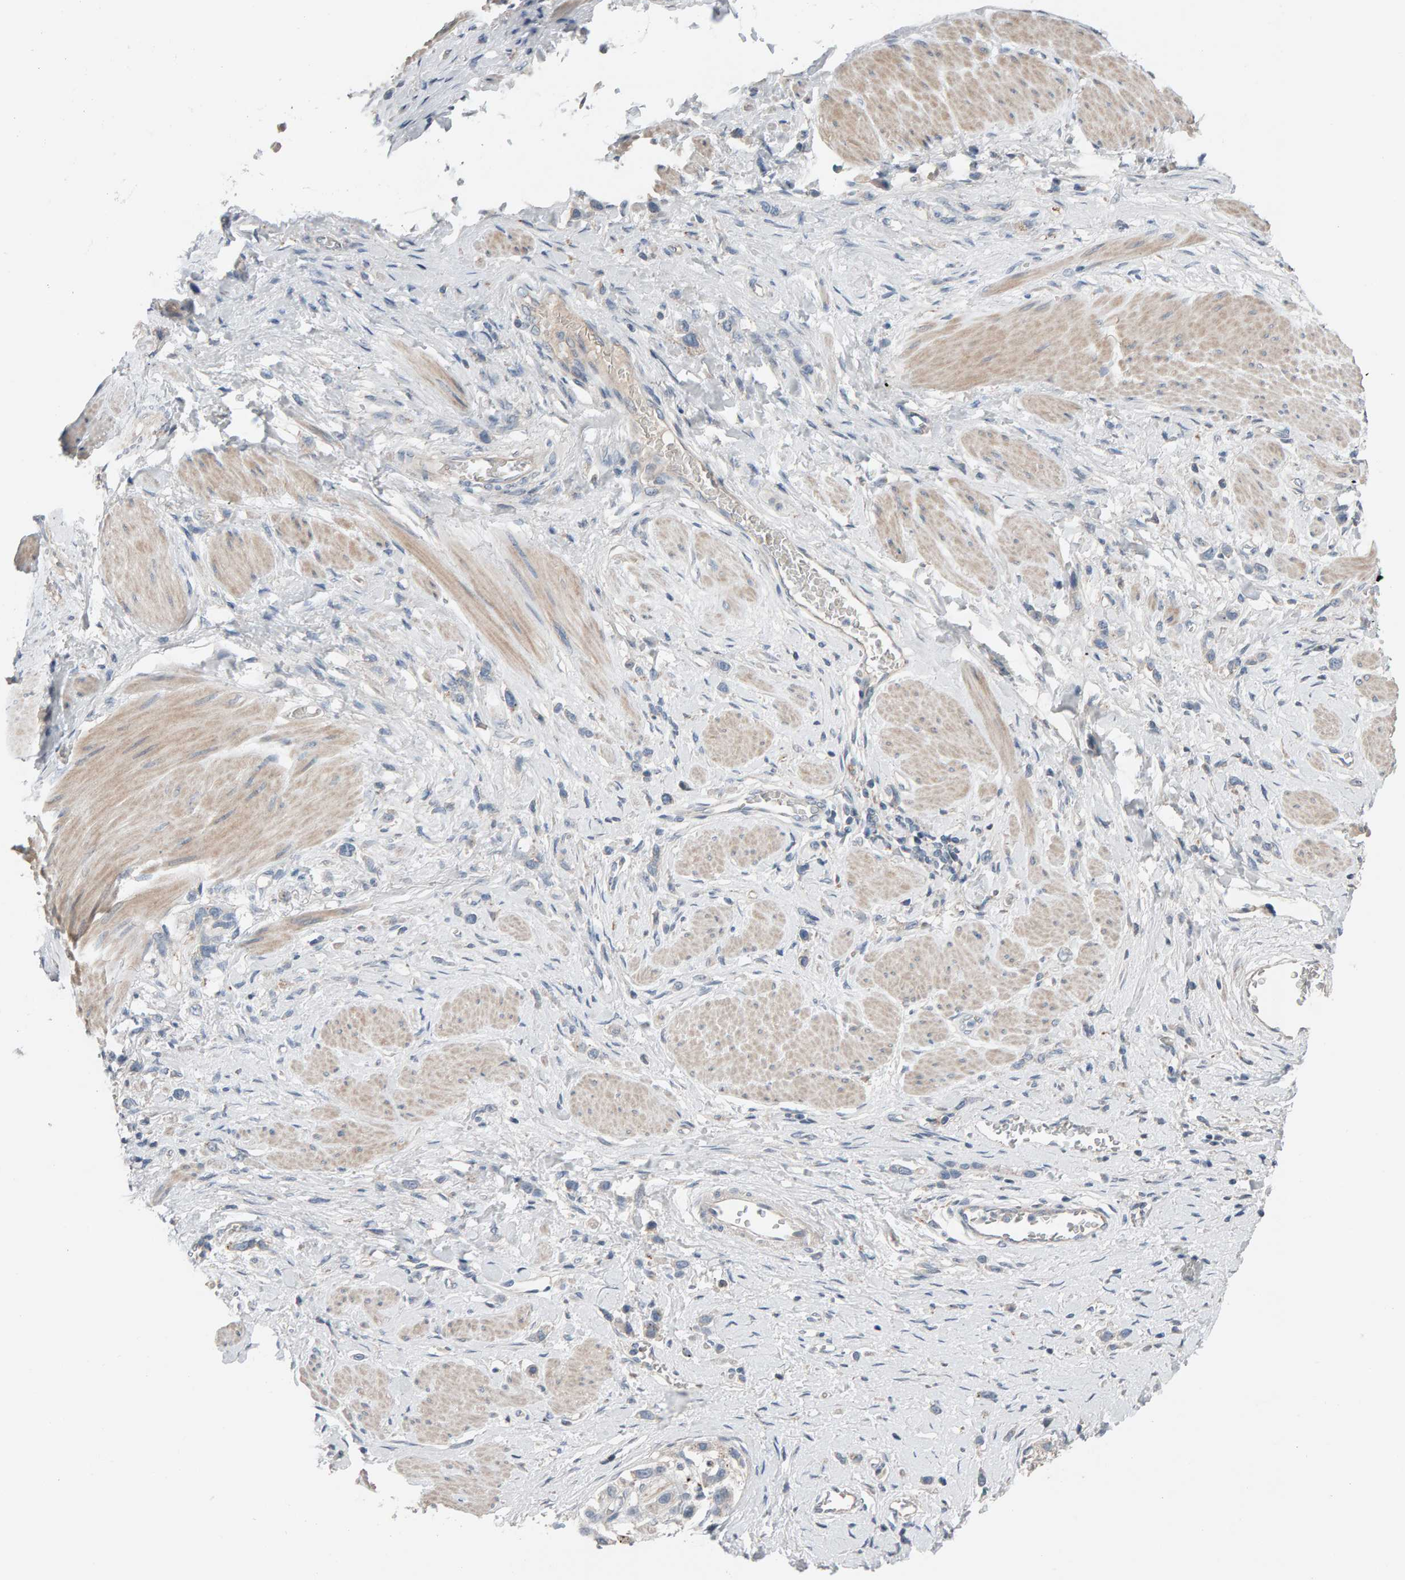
{"staining": {"intensity": "negative", "quantity": "none", "location": "none"}, "tissue": "stomach cancer", "cell_type": "Tumor cells", "image_type": "cancer", "snomed": [{"axis": "morphology", "description": "Adenocarcinoma, NOS"}, {"axis": "topography", "description": "Stomach"}], "caption": "Adenocarcinoma (stomach) was stained to show a protein in brown. There is no significant expression in tumor cells. (DAB IHC, high magnification).", "gene": "IPPK", "patient": {"sex": "female", "age": 65}}